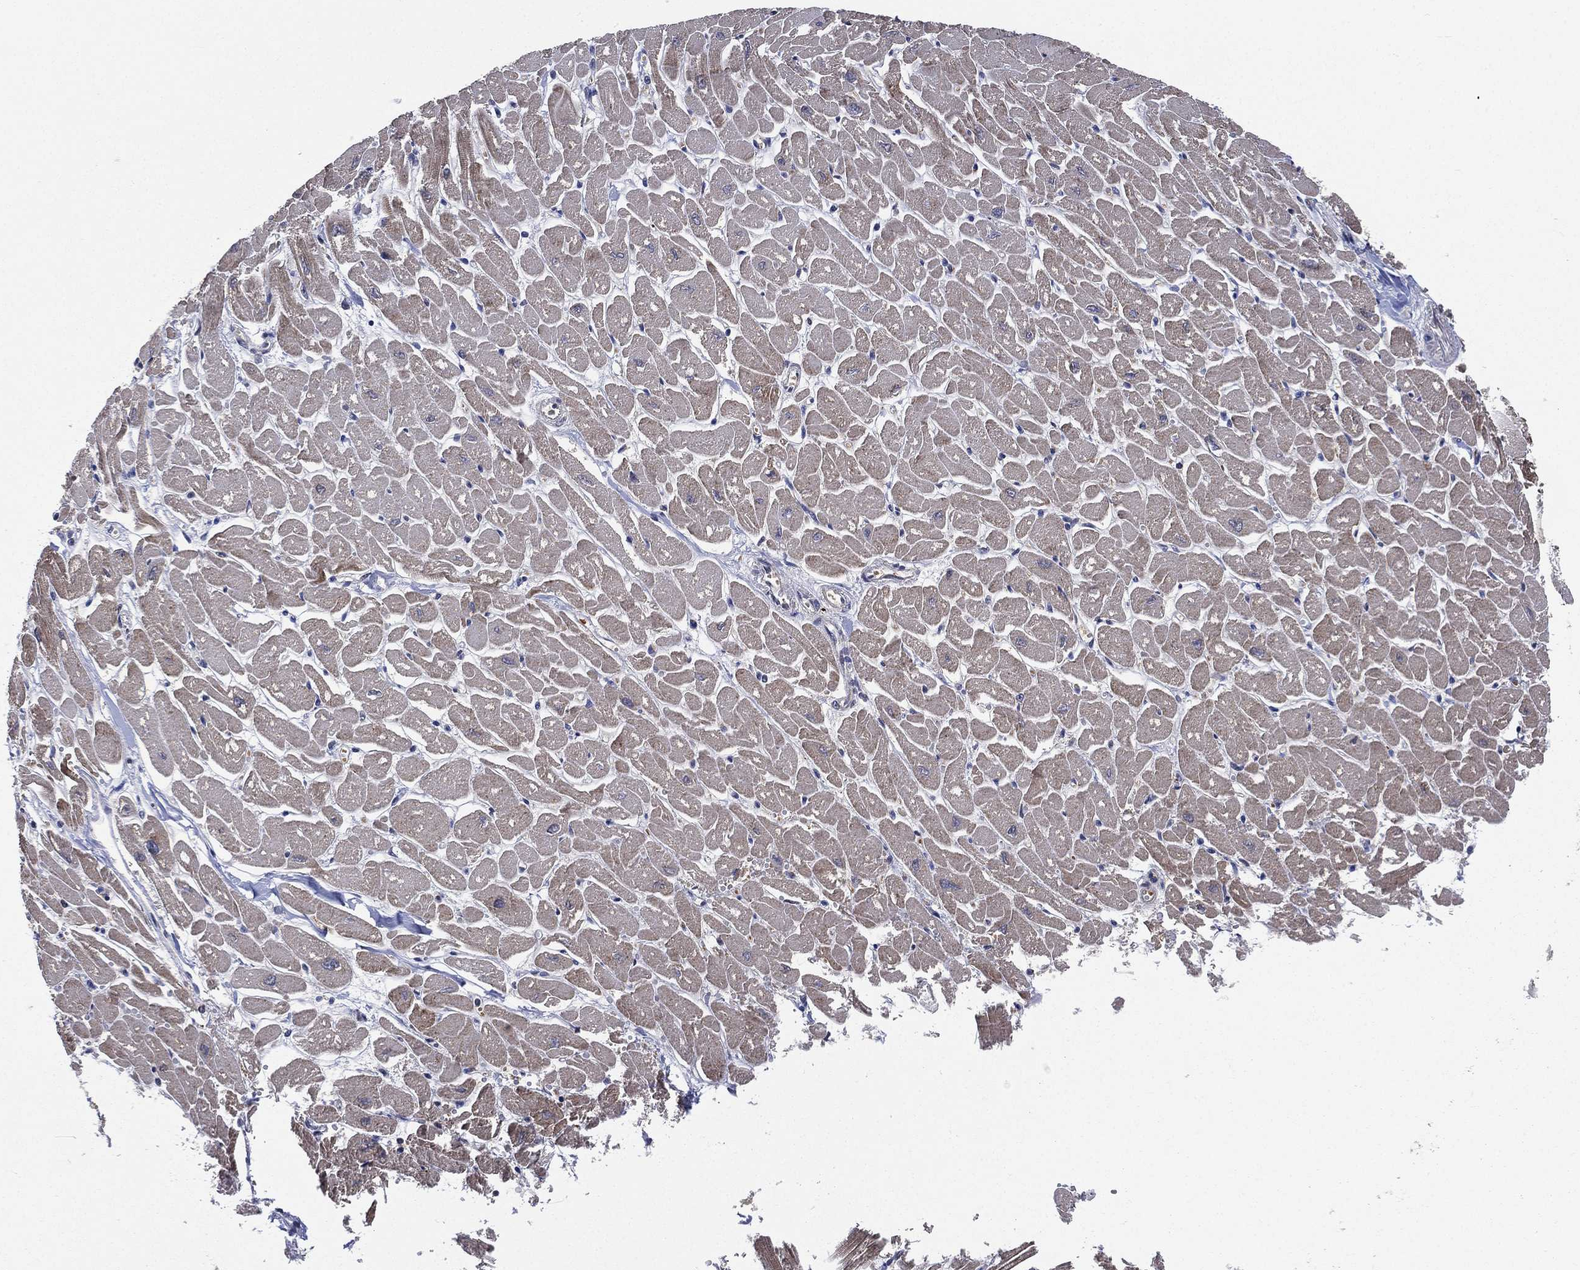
{"staining": {"intensity": "moderate", "quantity": "25%-75%", "location": "cytoplasmic/membranous"}, "tissue": "heart muscle", "cell_type": "Cardiomyocytes", "image_type": "normal", "snomed": [{"axis": "morphology", "description": "Normal tissue, NOS"}, {"axis": "topography", "description": "Heart"}], "caption": "Human heart muscle stained with a brown dye demonstrates moderate cytoplasmic/membranous positive staining in about 25%-75% of cardiomyocytes.", "gene": "SMPD3", "patient": {"sex": "male", "age": 57}}